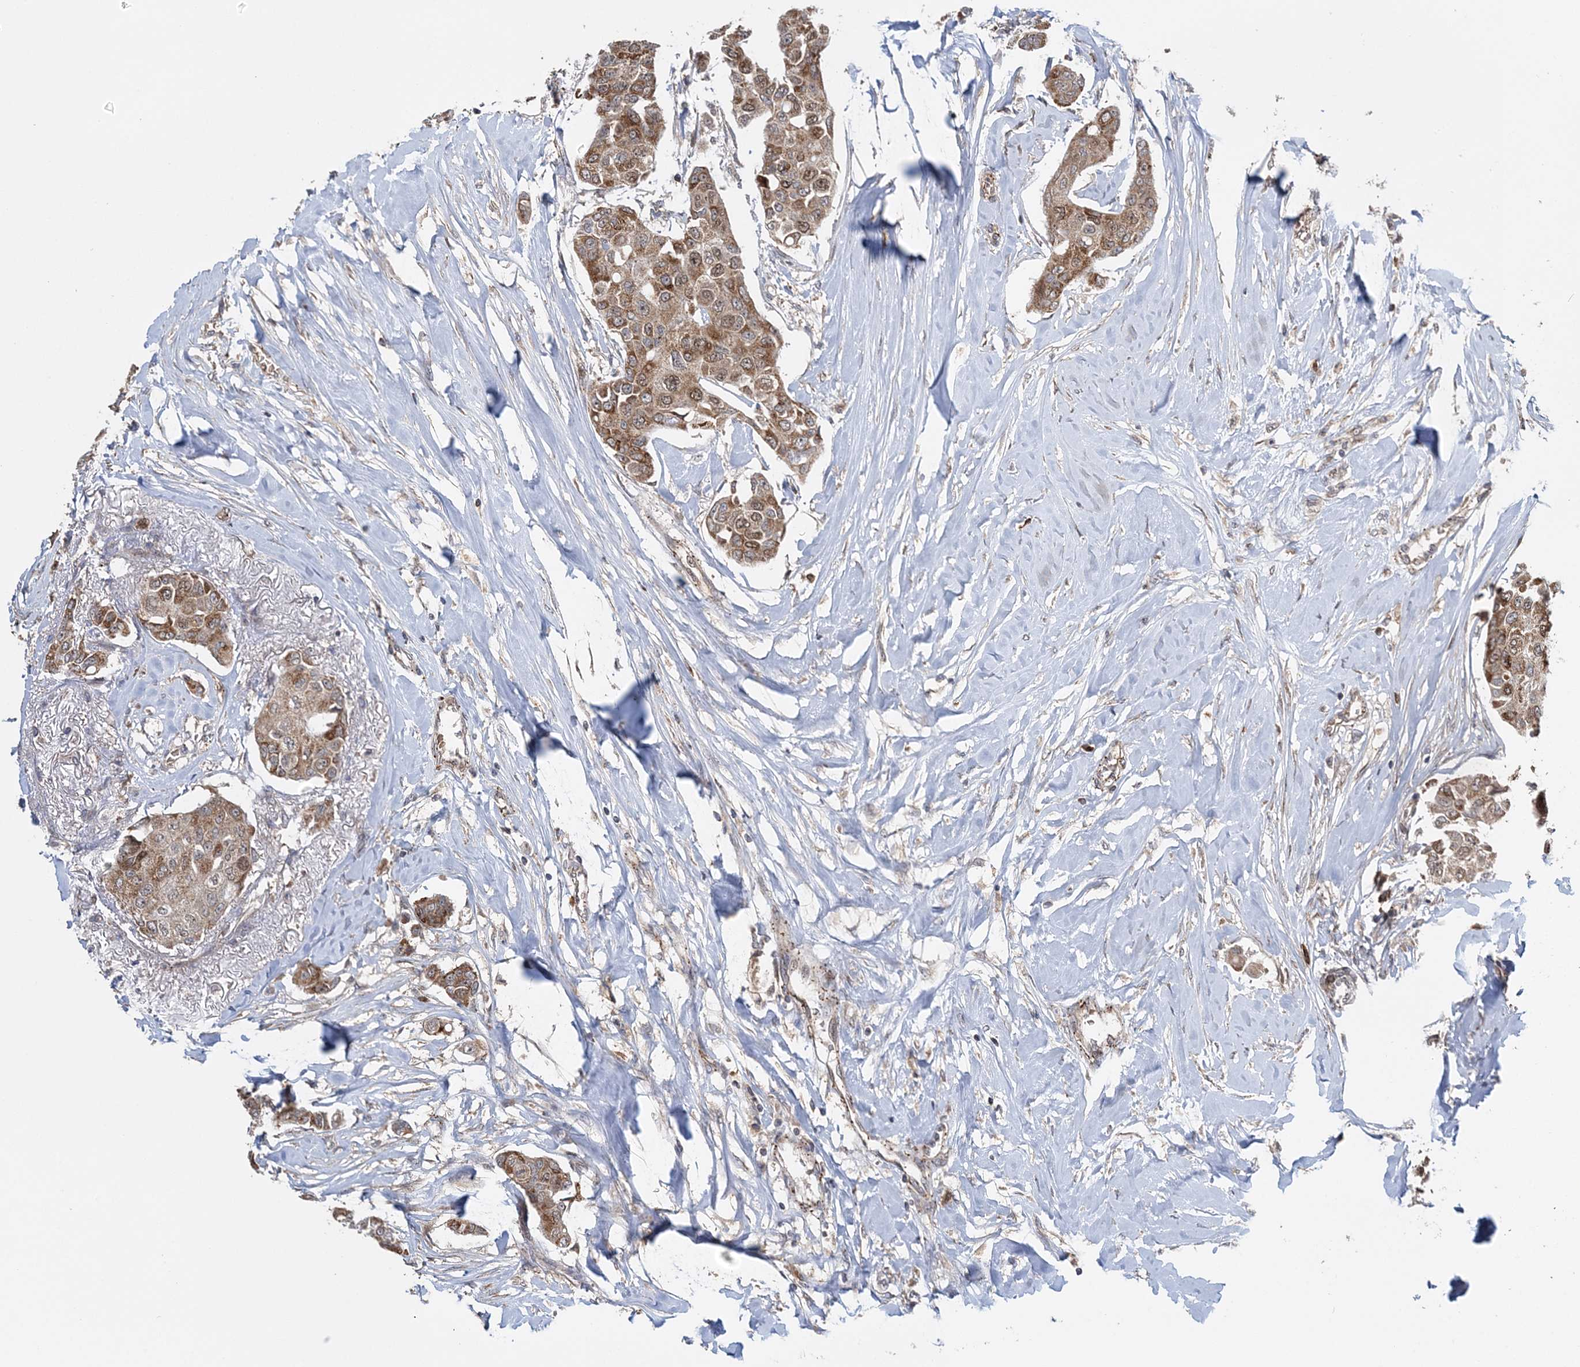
{"staining": {"intensity": "moderate", "quantity": ">75%", "location": "cytoplasmic/membranous,nuclear"}, "tissue": "breast cancer", "cell_type": "Tumor cells", "image_type": "cancer", "snomed": [{"axis": "morphology", "description": "Duct carcinoma"}, {"axis": "topography", "description": "Breast"}], "caption": "Protein staining reveals moderate cytoplasmic/membranous and nuclear expression in about >75% of tumor cells in breast cancer (infiltrating ductal carcinoma).", "gene": "KIF4A", "patient": {"sex": "female", "age": 80}}